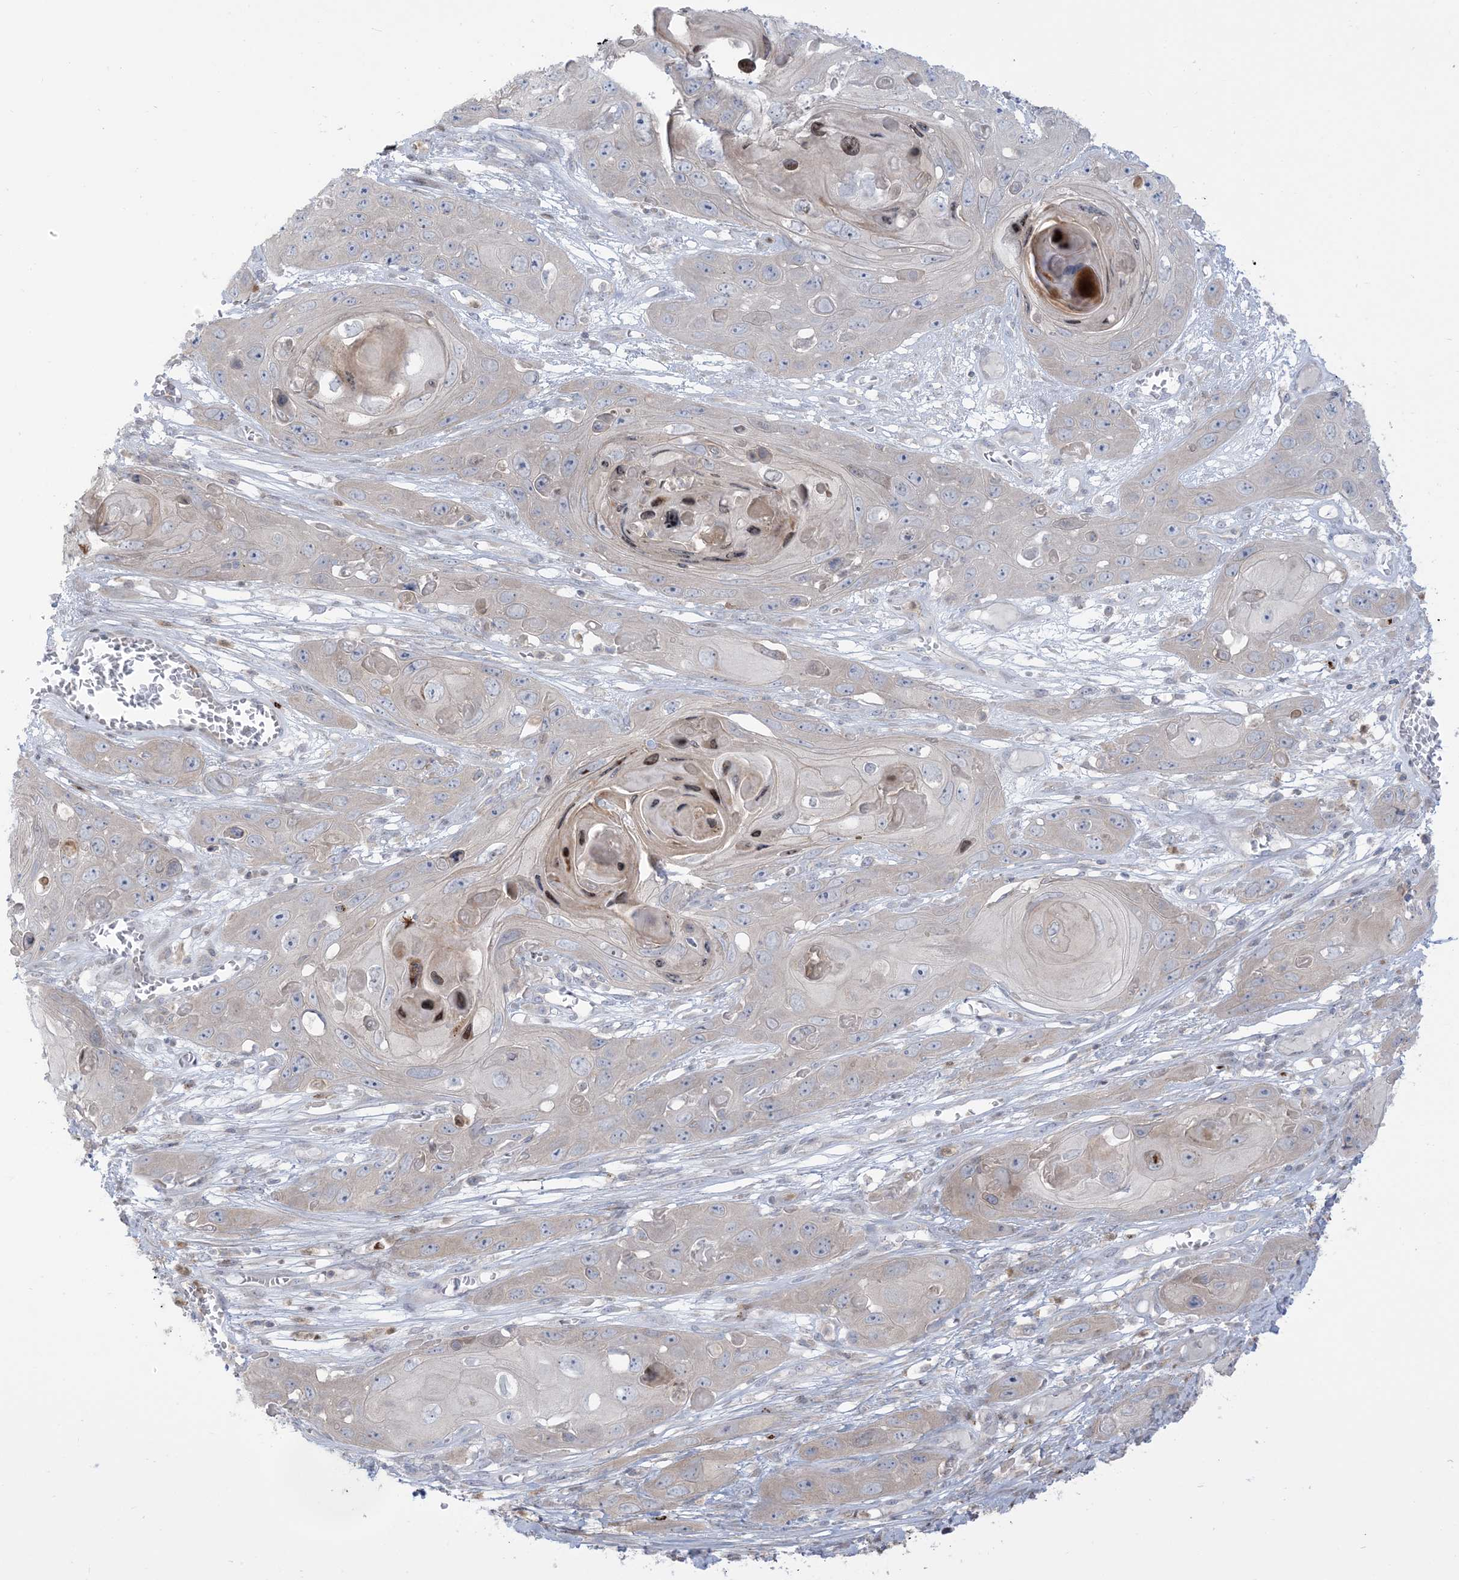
{"staining": {"intensity": "negative", "quantity": "none", "location": "none"}, "tissue": "skin cancer", "cell_type": "Tumor cells", "image_type": "cancer", "snomed": [{"axis": "morphology", "description": "Squamous cell carcinoma, NOS"}, {"axis": "topography", "description": "Skin"}], "caption": "DAB (3,3'-diaminobenzidine) immunohistochemical staining of human skin squamous cell carcinoma displays no significant positivity in tumor cells. The staining is performed using DAB (3,3'-diaminobenzidine) brown chromogen with nuclei counter-stained in using hematoxylin.", "gene": "AFTPH", "patient": {"sex": "male", "age": 55}}